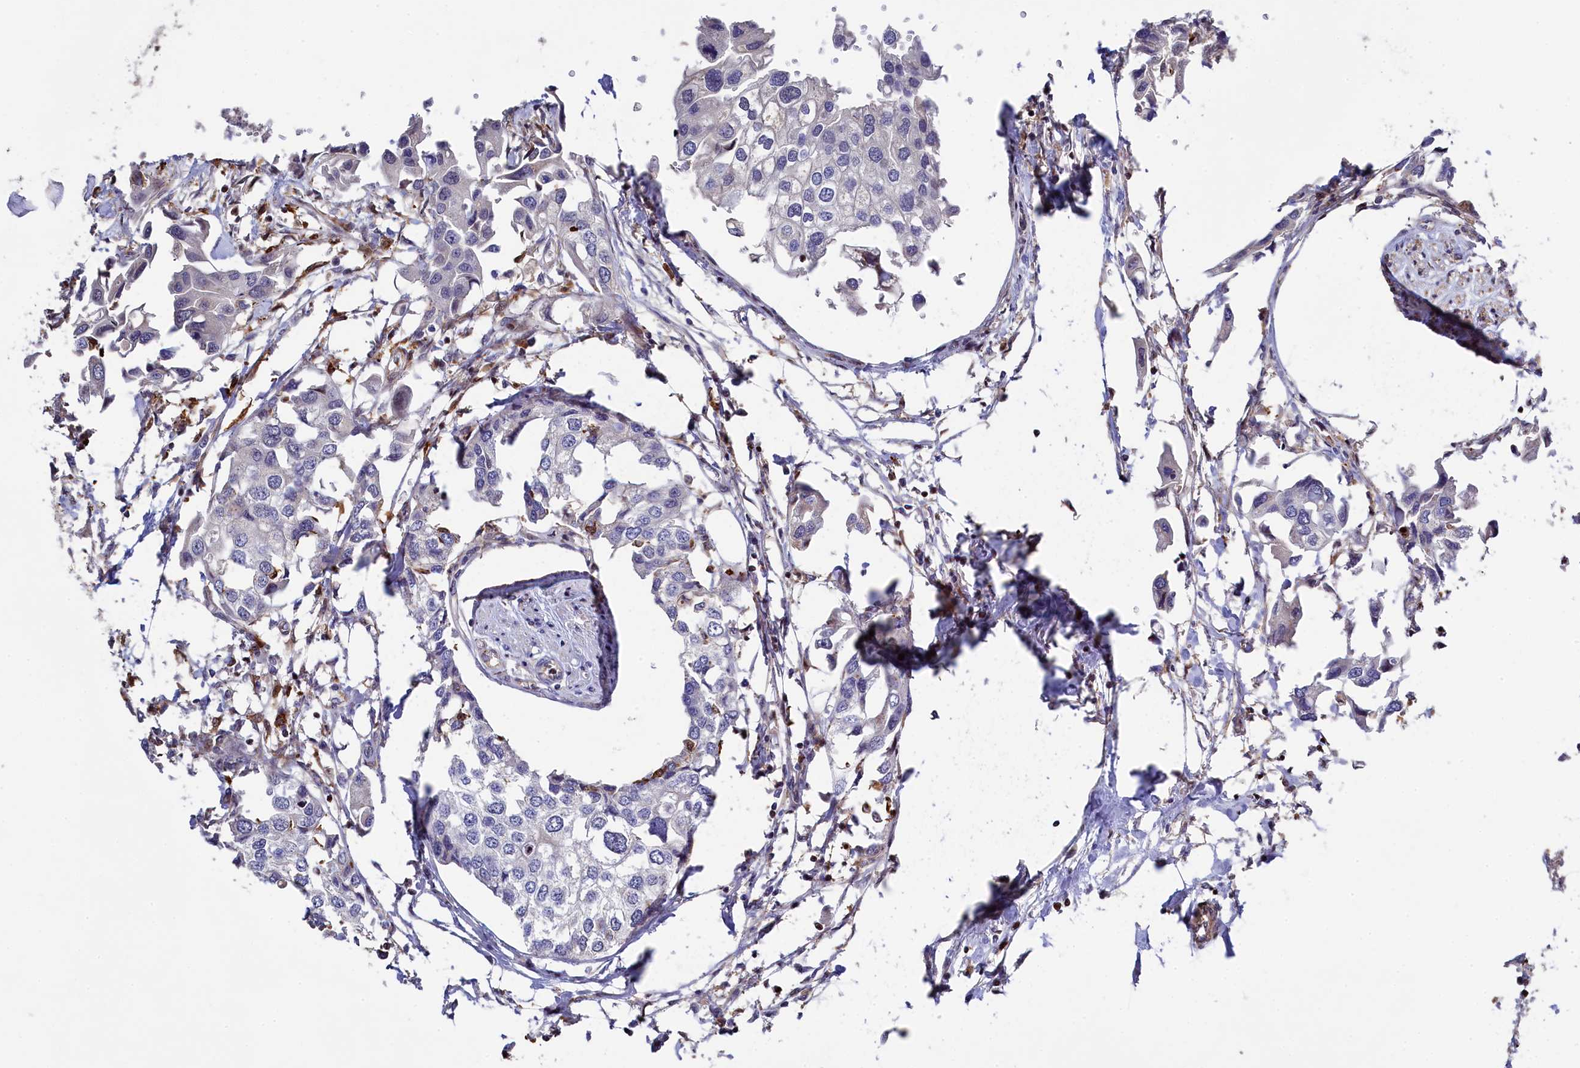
{"staining": {"intensity": "negative", "quantity": "none", "location": "none"}, "tissue": "urothelial cancer", "cell_type": "Tumor cells", "image_type": "cancer", "snomed": [{"axis": "morphology", "description": "Urothelial carcinoma, High grade"}, {"axis": "topography", "description": "Urinary bladder"}], "caption": "IHC of urothelial carcinoma (high-grade) reveals no positivity in tumor cells.", "gene": "TGDS", "patient": {"sex": "male", "age": 64}}